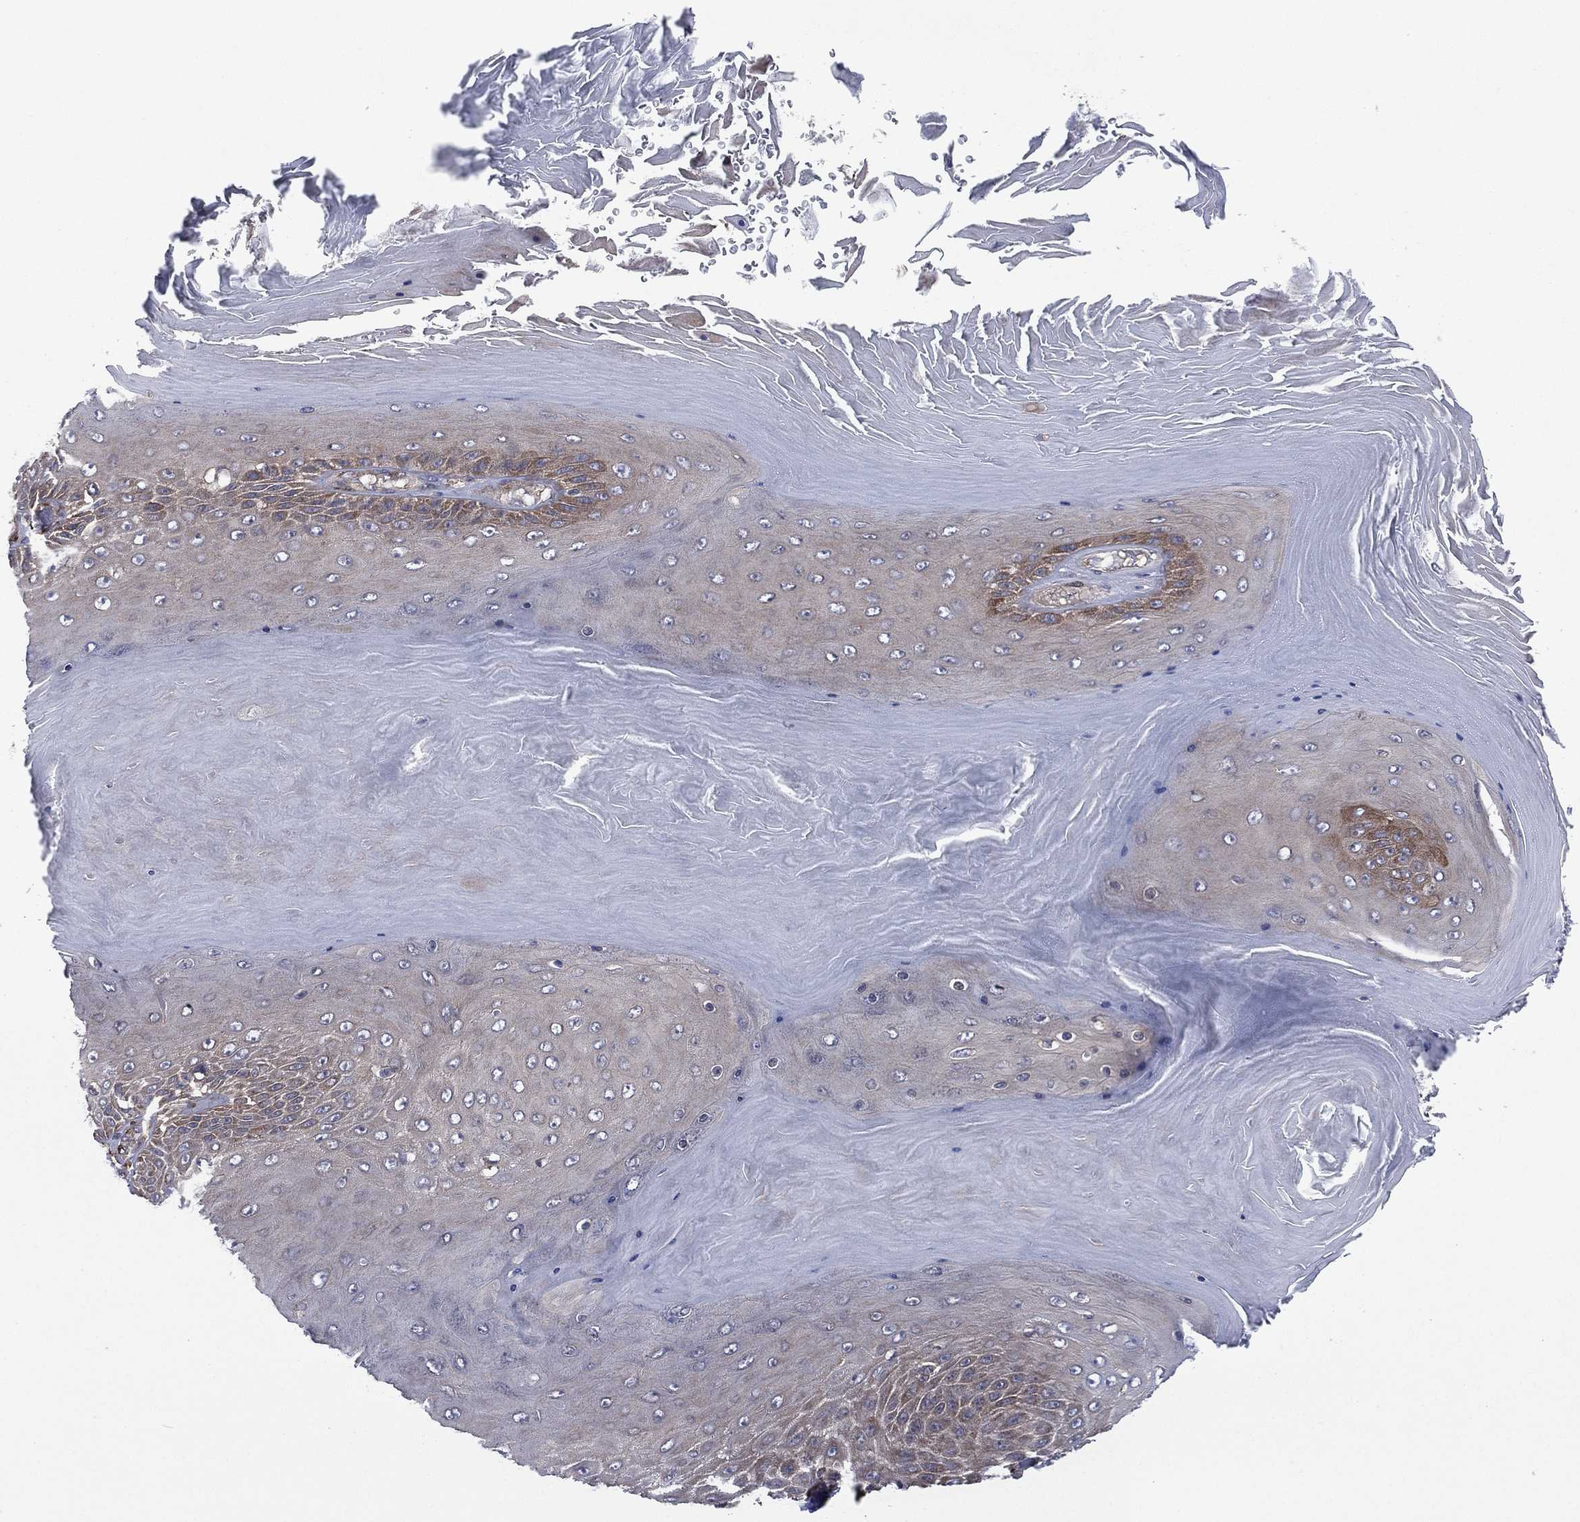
{"staining": {"intensity": "weak", "quantity": "<25%", "location": "cytoplasmic/membranous"}, "tissue": "skin cancer", "cell_type": "Tumor cells", "image_type": "cancer", "snomed": [{"axis": "morphology", "description": "Squamous cell carcinoma, NOS"}, {"axis": "topography", "description": "Skin"}], "caption": "A high-resolution image shows IHC staining of skin cancer, which displays no significant staining in tumor cells.", "gene": "C2orf76", "patient": {"sex": "male", "age": 62}}